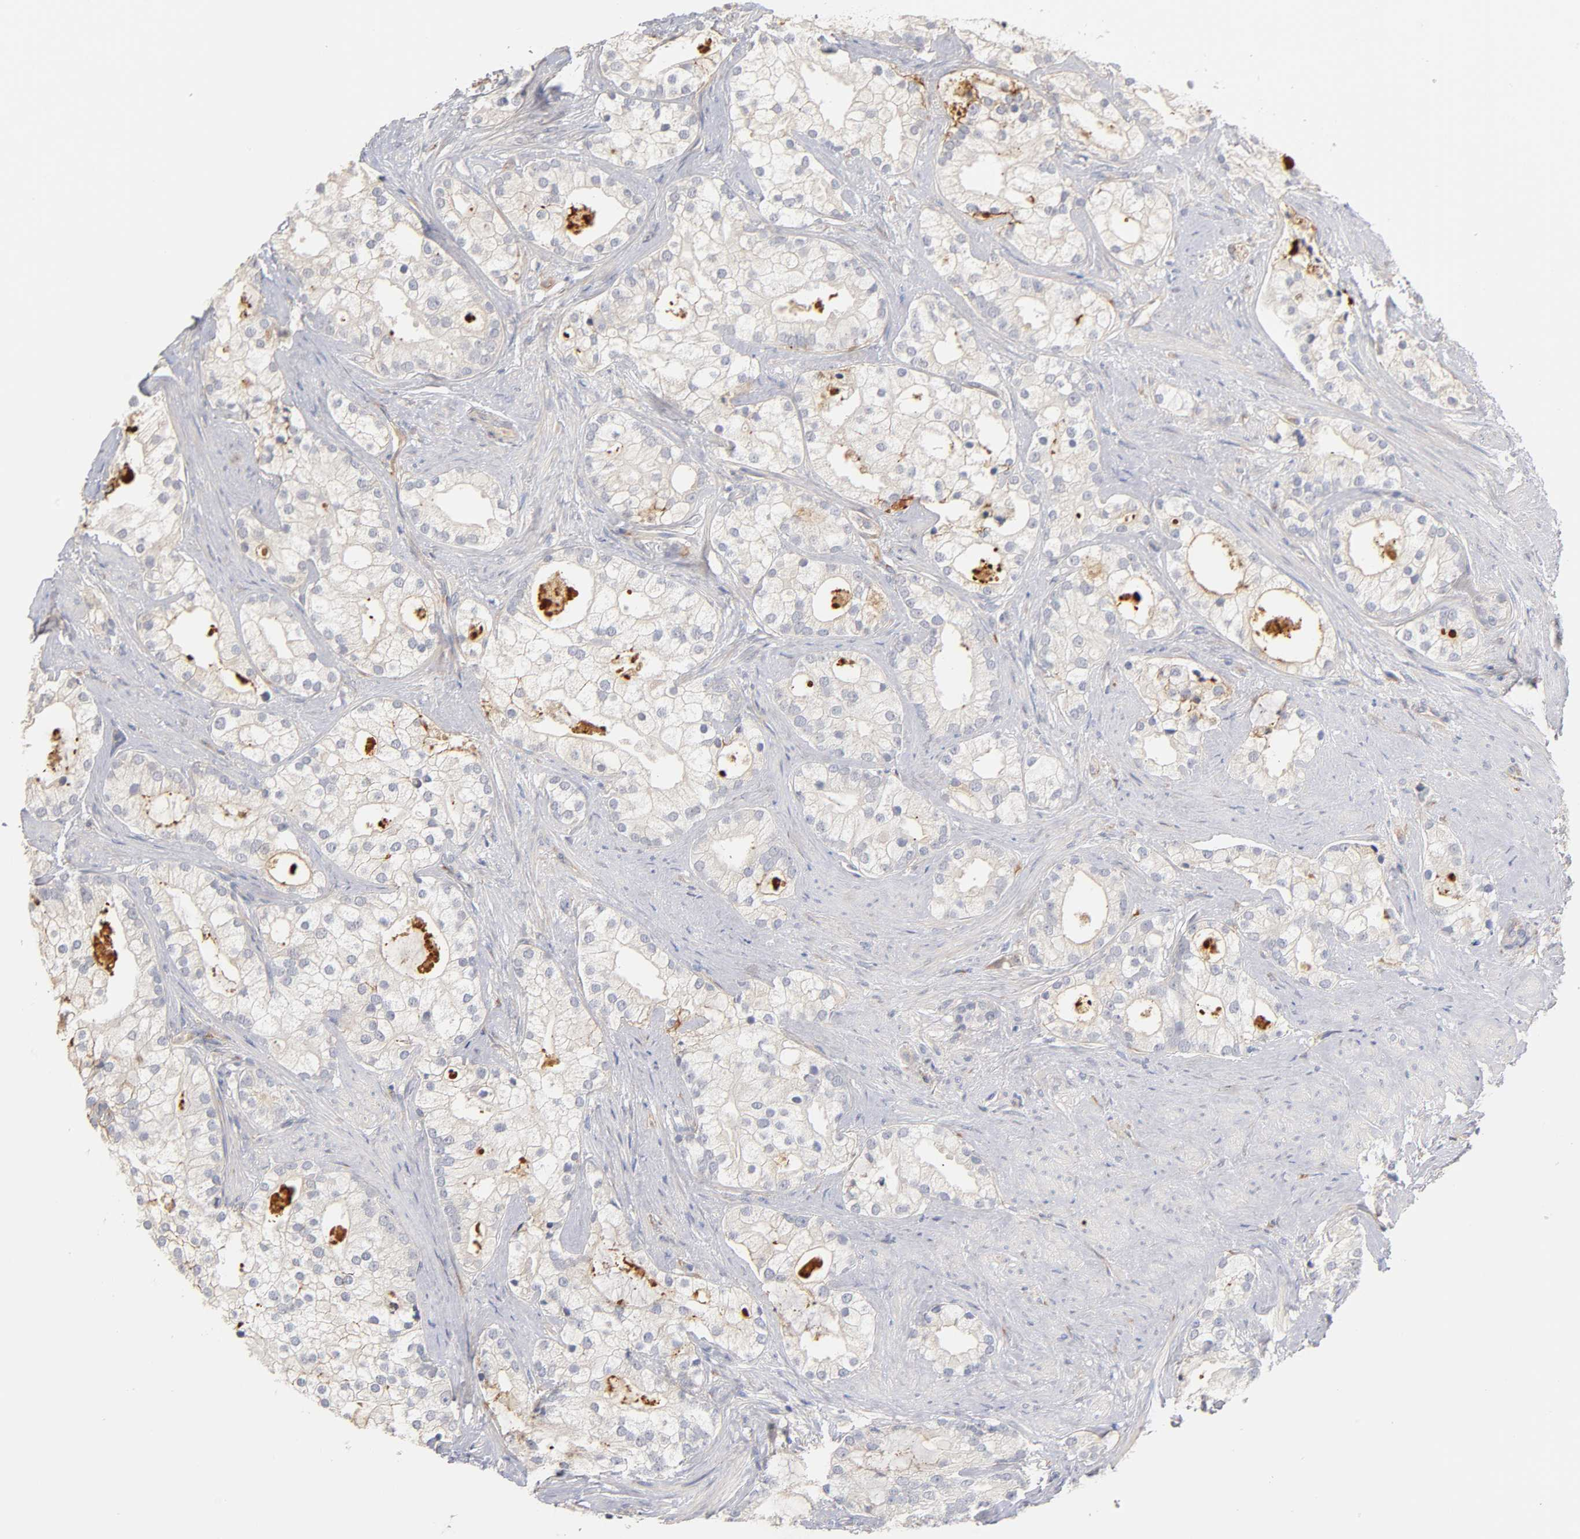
{"staining": {"intensity": "negative", "quantity": "none", "location": "none"}, "tissue": "prostate cancer", "cell_type": "Tumor cells", "image_type": "cancer", "snomed": [{"axis": "morphology", "description": "Adenocarcinoma, Low grade"}, {"axis": "topography", "description": "Prostate"}], "caption": "The immunohistochemistry histopathology image has no significant expression in tumor cells of low-grade adenocarcinoma (prostate) tissue.", "gene": "LAMB1", "patient": {"sex": "male", "age": 58}}